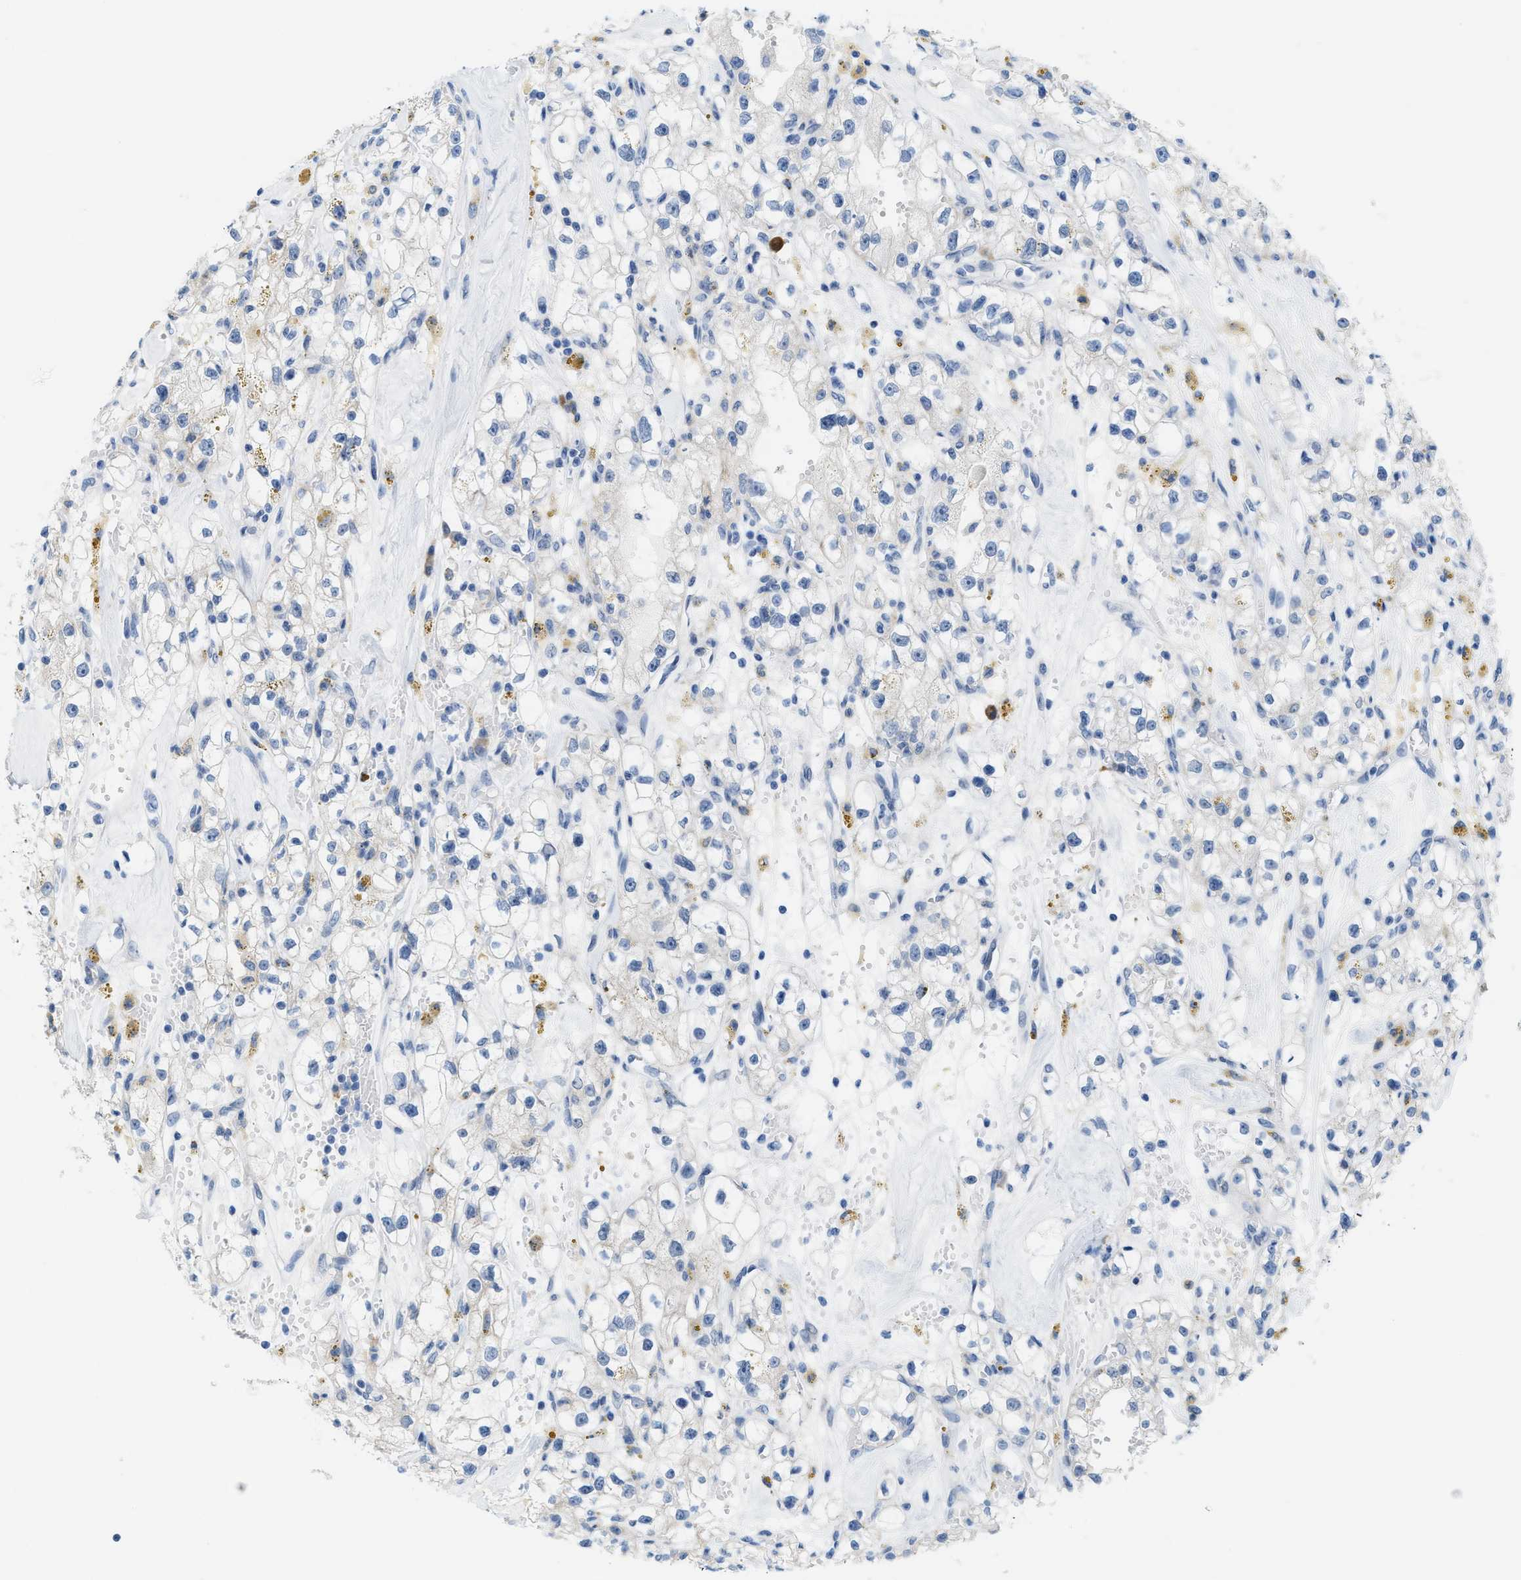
{"staining": {"intensity": "negative", "quantity": "none", "location": "none"}, "tissue": "renal cancer", "cell_type": "Tumor cells", "image_type": "cancer", "snomed": [{"axis": "morphology", "description": "Adenocarcinoma, NOS"}, {"axis": "topography", "description": "Kidney"}], "caption": "Adenocarcinoma (renal) stained for a protein using immunohistochemistry (IHC) reveals no staining tumor cells.", "gene": "KIFC3", "patient": {"sex": "male", "age": 56}}